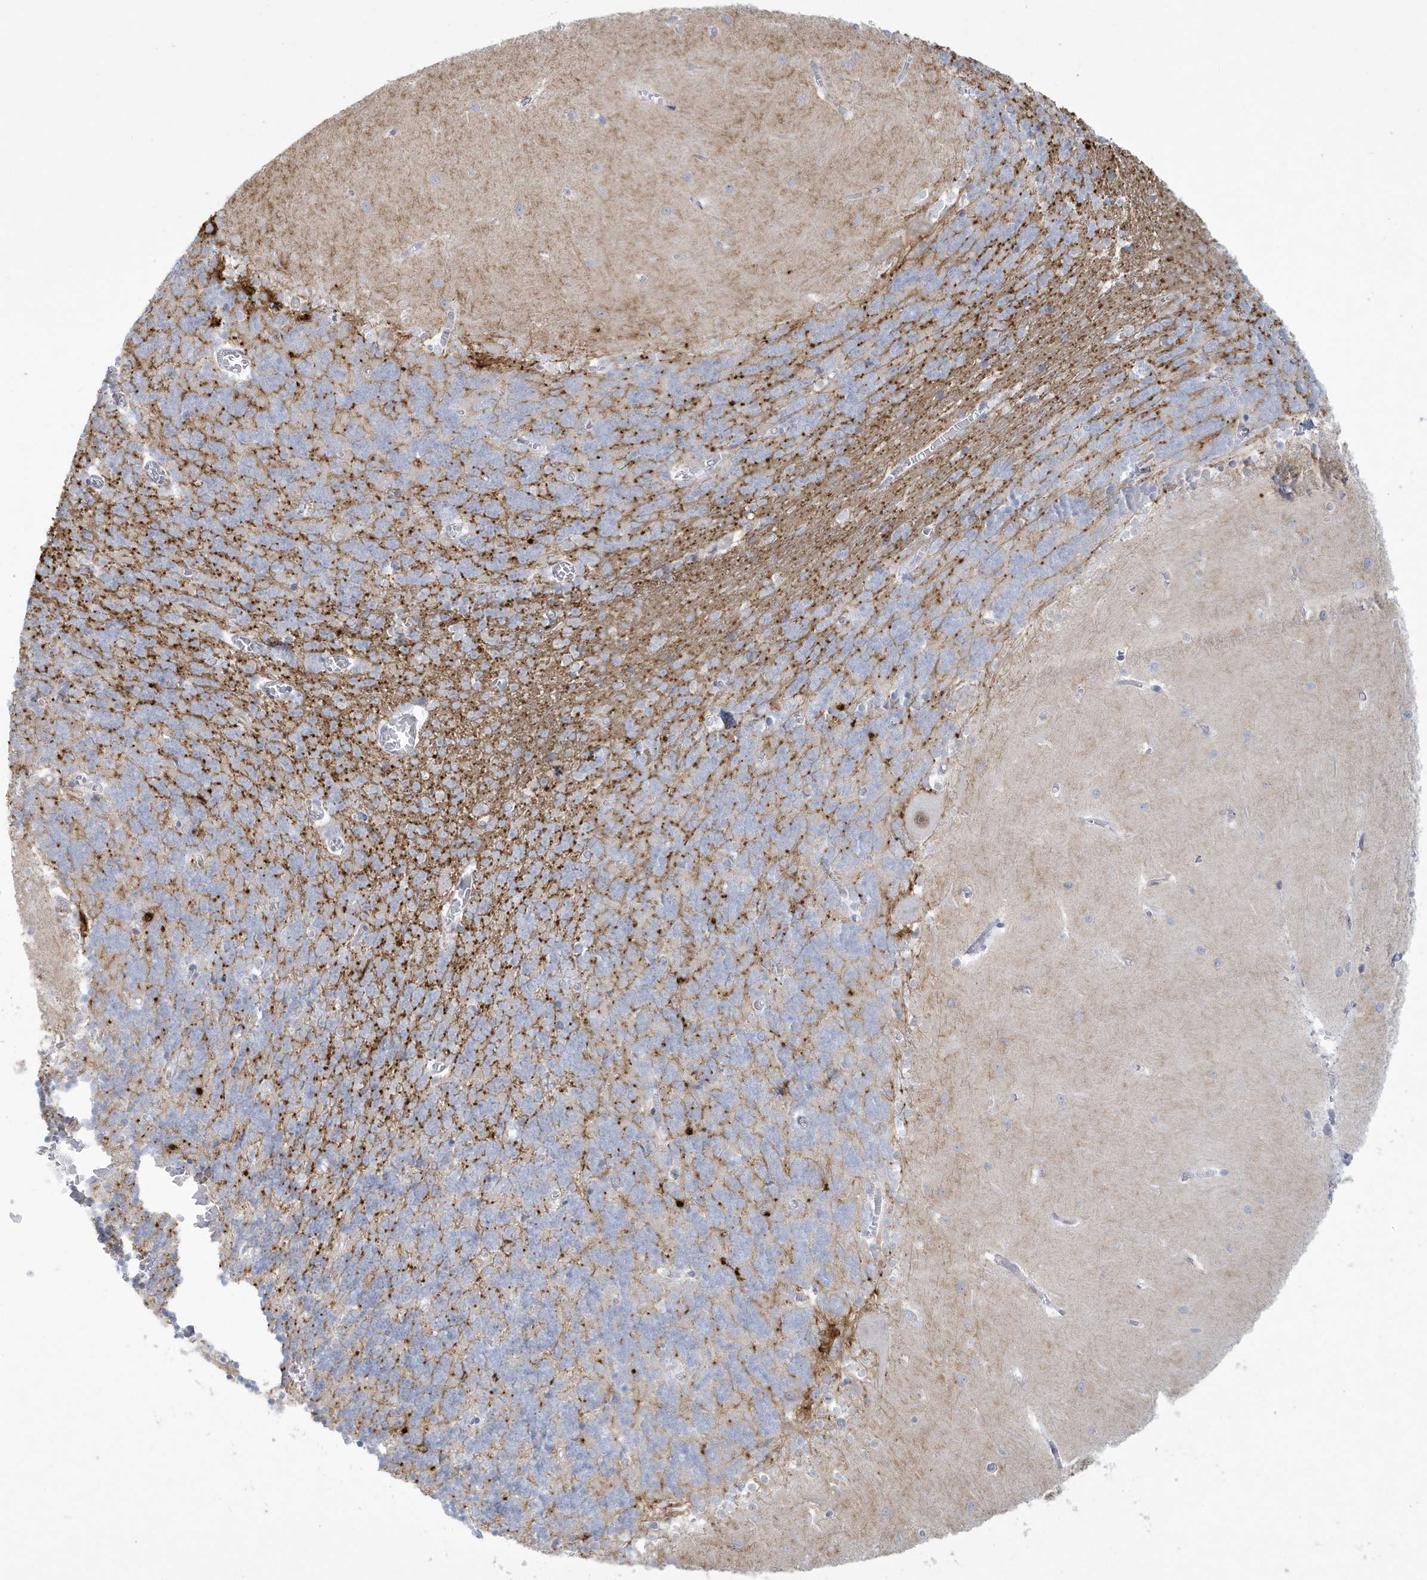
{"staining": {"intensity": "moderate", "quantity": "<25%", "location": "cytoplasmic/membranous"}, "tissue": "cerebellum", "cell_type": "Cells in granular layer", "image_type": "normal", "snomed": [{"axis": "morphology", "description": "Normal tissue, NOS"}, {"axis": "topography", "description": "Cerebellum"}], "caption": "Immunohistochemistry histopathology image of benign cerebellum stained for a protein (brown), which exhibits low levels of moderate cytoplasmic/membranous staining in about <25% of cells in granular layer.", "gene": "HERC6", "patient": {"sex": "male", "age": 37}}